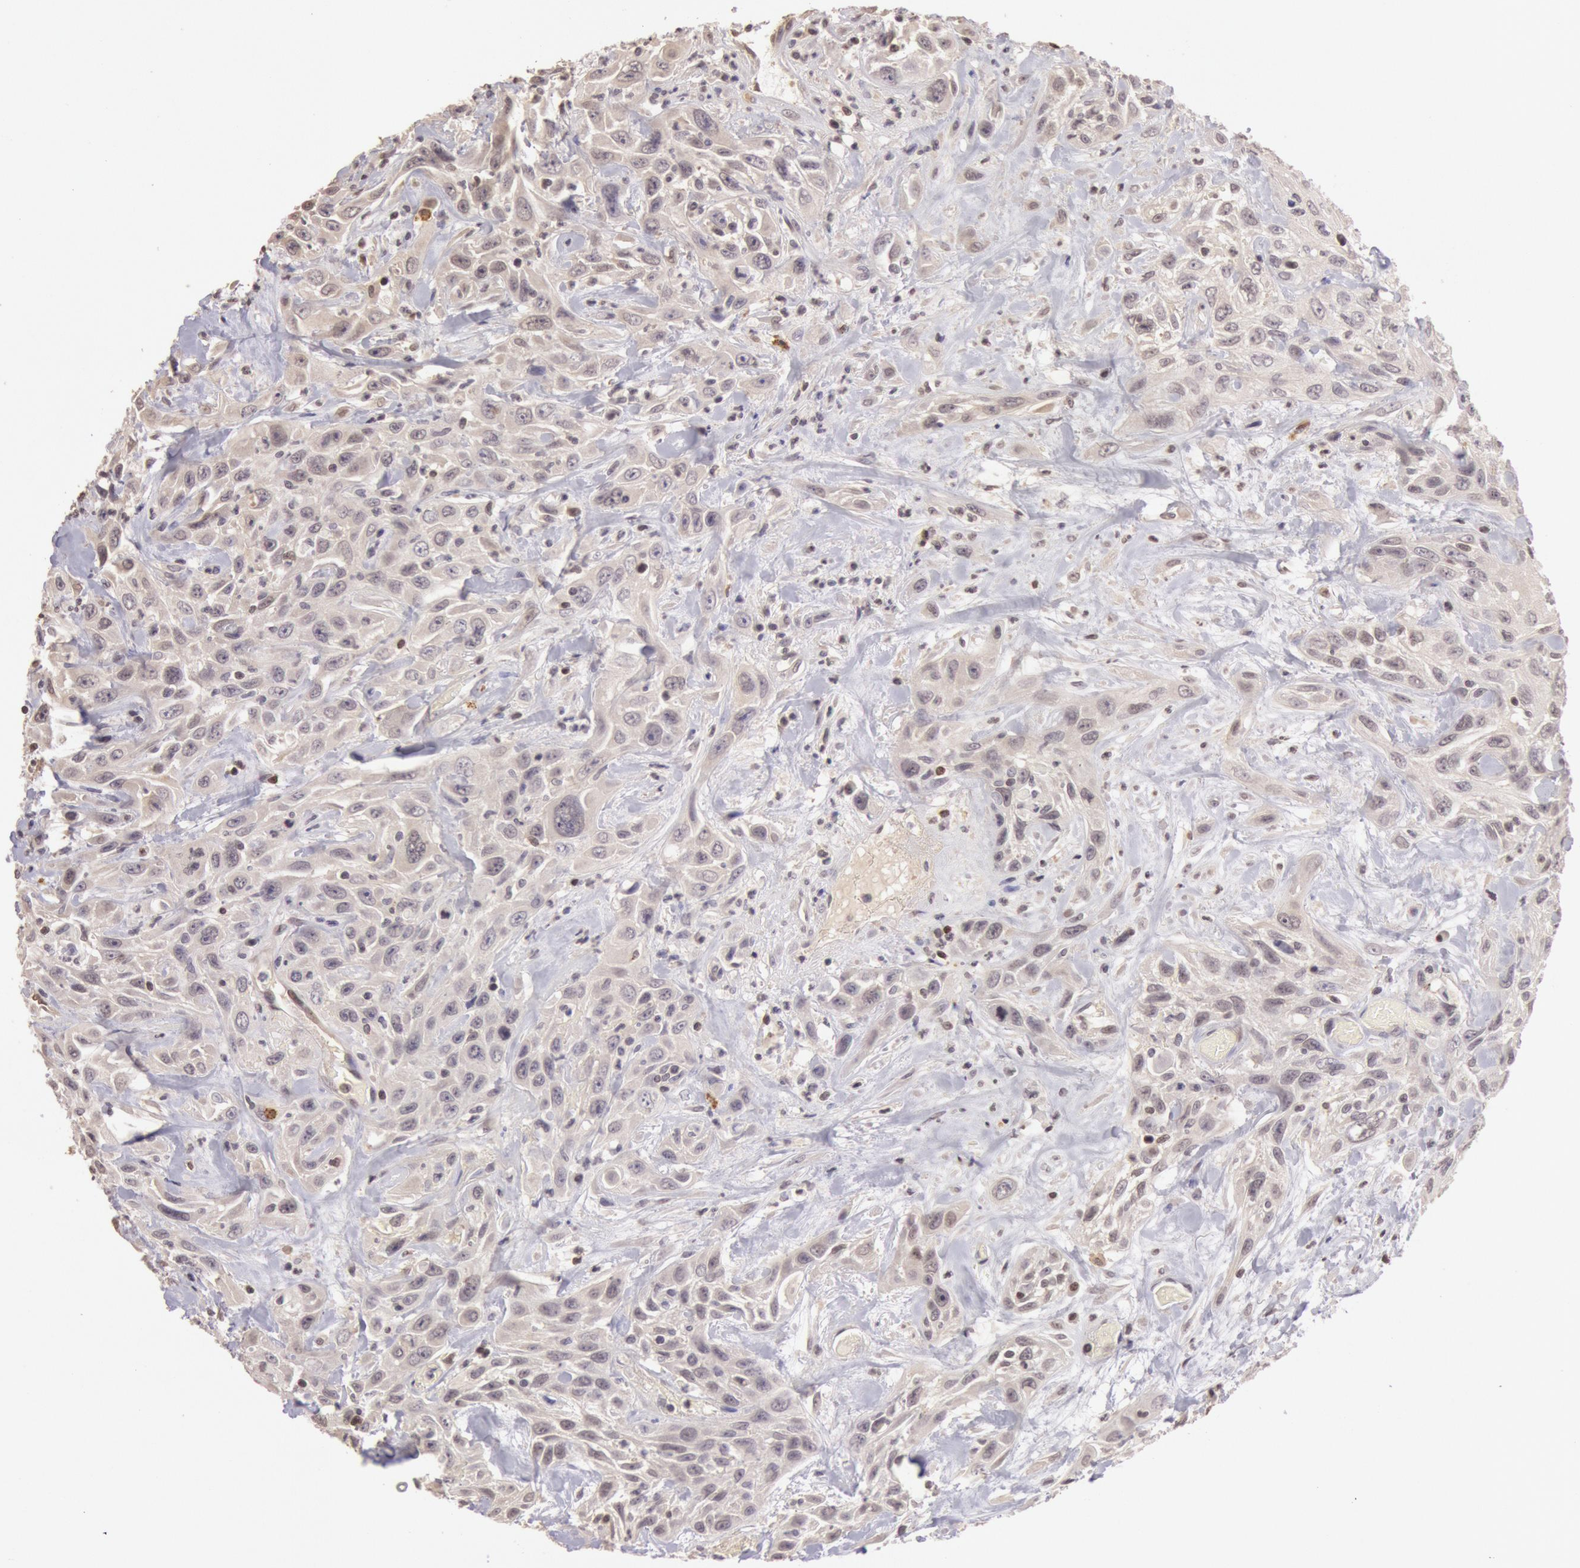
{"staining": {"intensity": "weak", "quantity": ">75%", "location": "cytoplasmic/membranous"}, "tissue": "urothelial cancer", "cell_type": "Tumor cells", "image_type": "cancer", "snomed": [{"axis": "morphology", "description": "Urothelial carcinoma, High grade"}, {"axis": "topography", "description": "Urinary bladder"}], "caption": "Human urothelial cancer stained for a protein (brown) exhibits weak cytoplasmic/membranous positive positivity in about >75% of tumor cells.", "gene": "SOD1", "patient": {"sex": "female", "age": 84}}